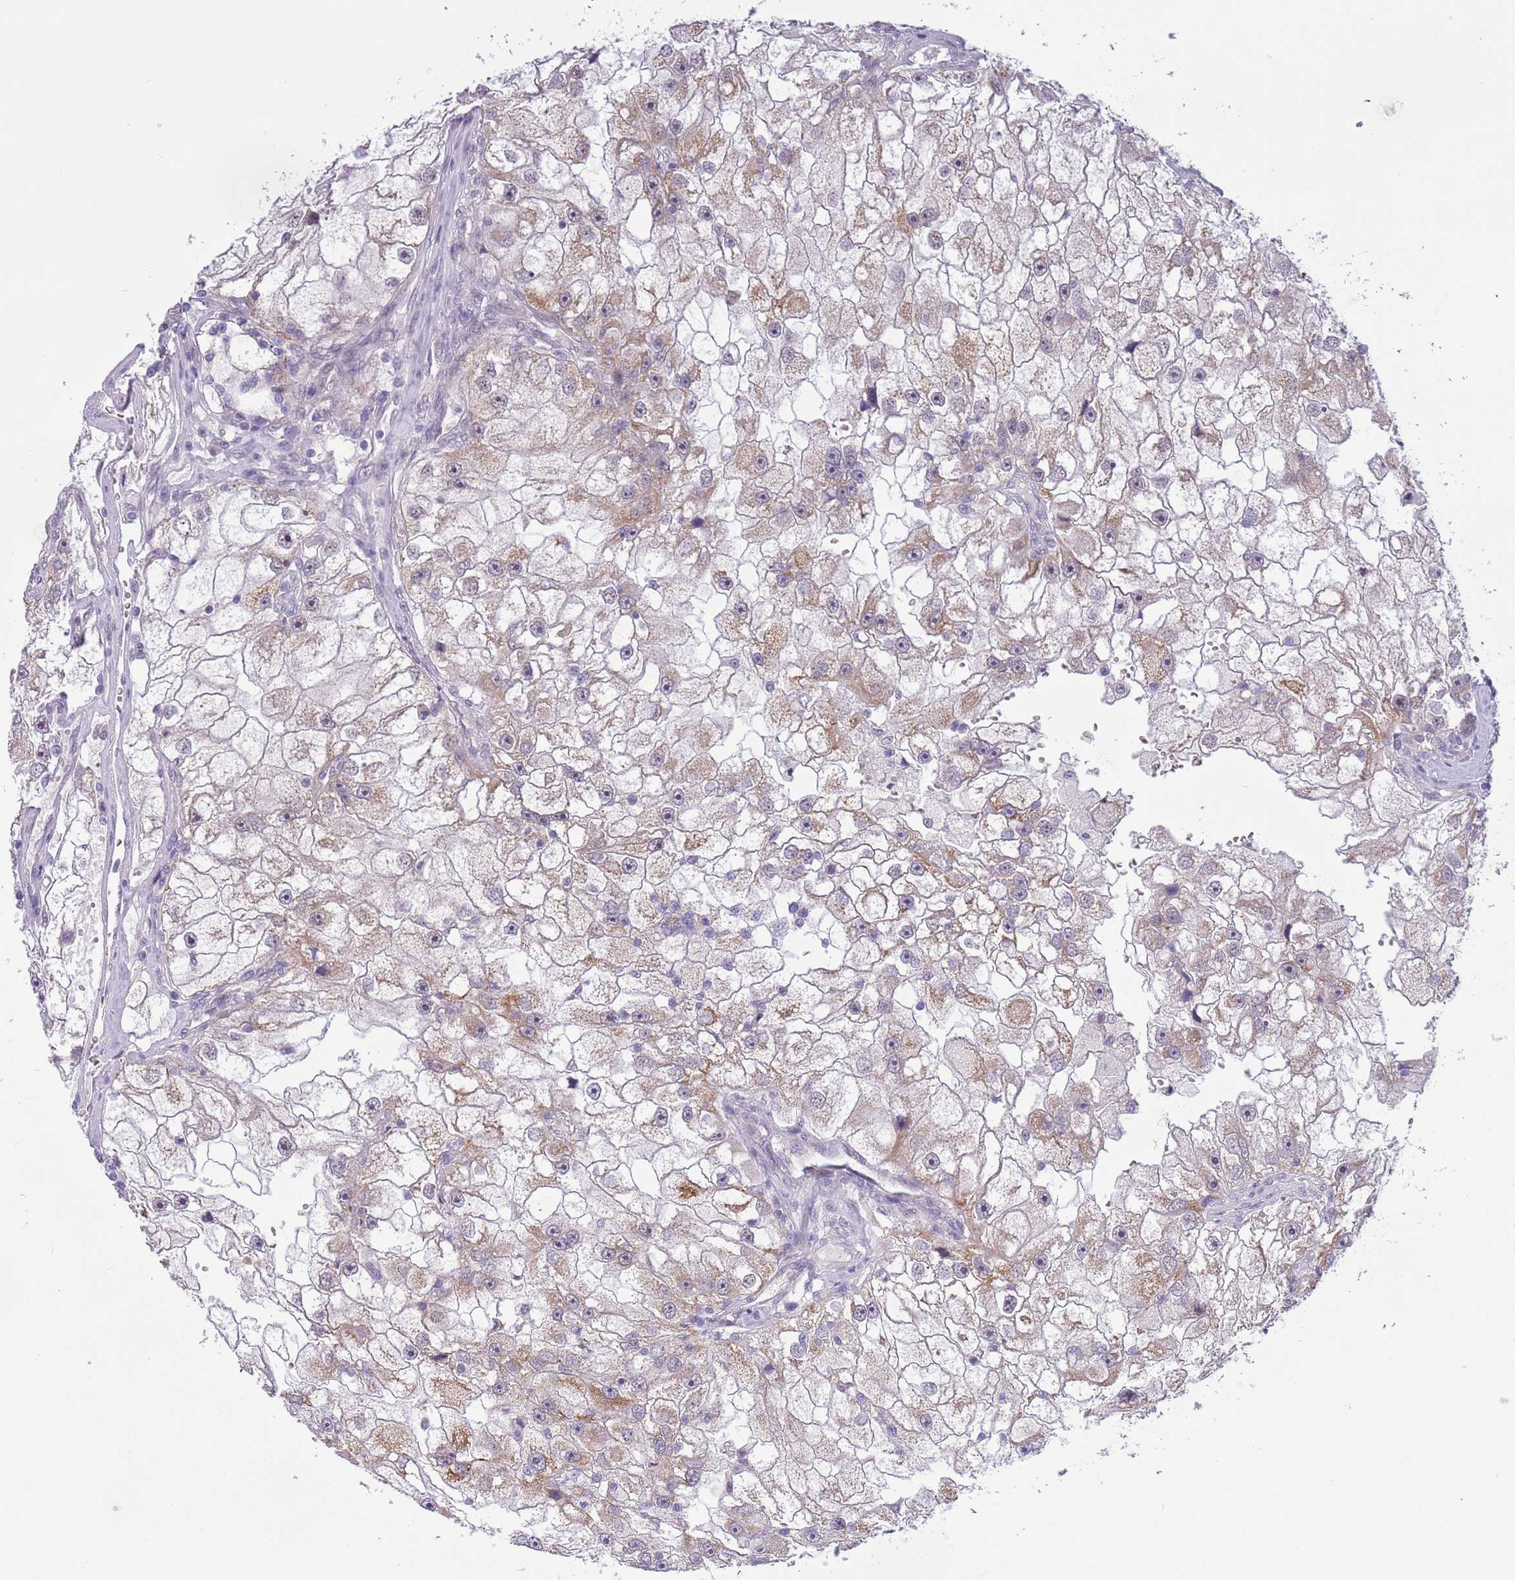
{"staining": {"intensity": "moderate", "quantity": "25%-75%", "location": "cytoplasmic/membranous"}, "tissue": "renal cancer", "cell_type": "Tumor cells", "image_type": "cancer", "snomed": [{"axis": "morphology", "description": "Adenocarcinoma, NOS"}, {"axis": "topography", "description": "Kidney"}], "caption": "Adenocarcinoma (renal) stained for a protein (brown) exhibits moderate cytoplasmic/membranous positive staining in about 25%-75% of tumor cells.", "gene": "FAM120C", "patient": {"sex": "male", "age": 63}}